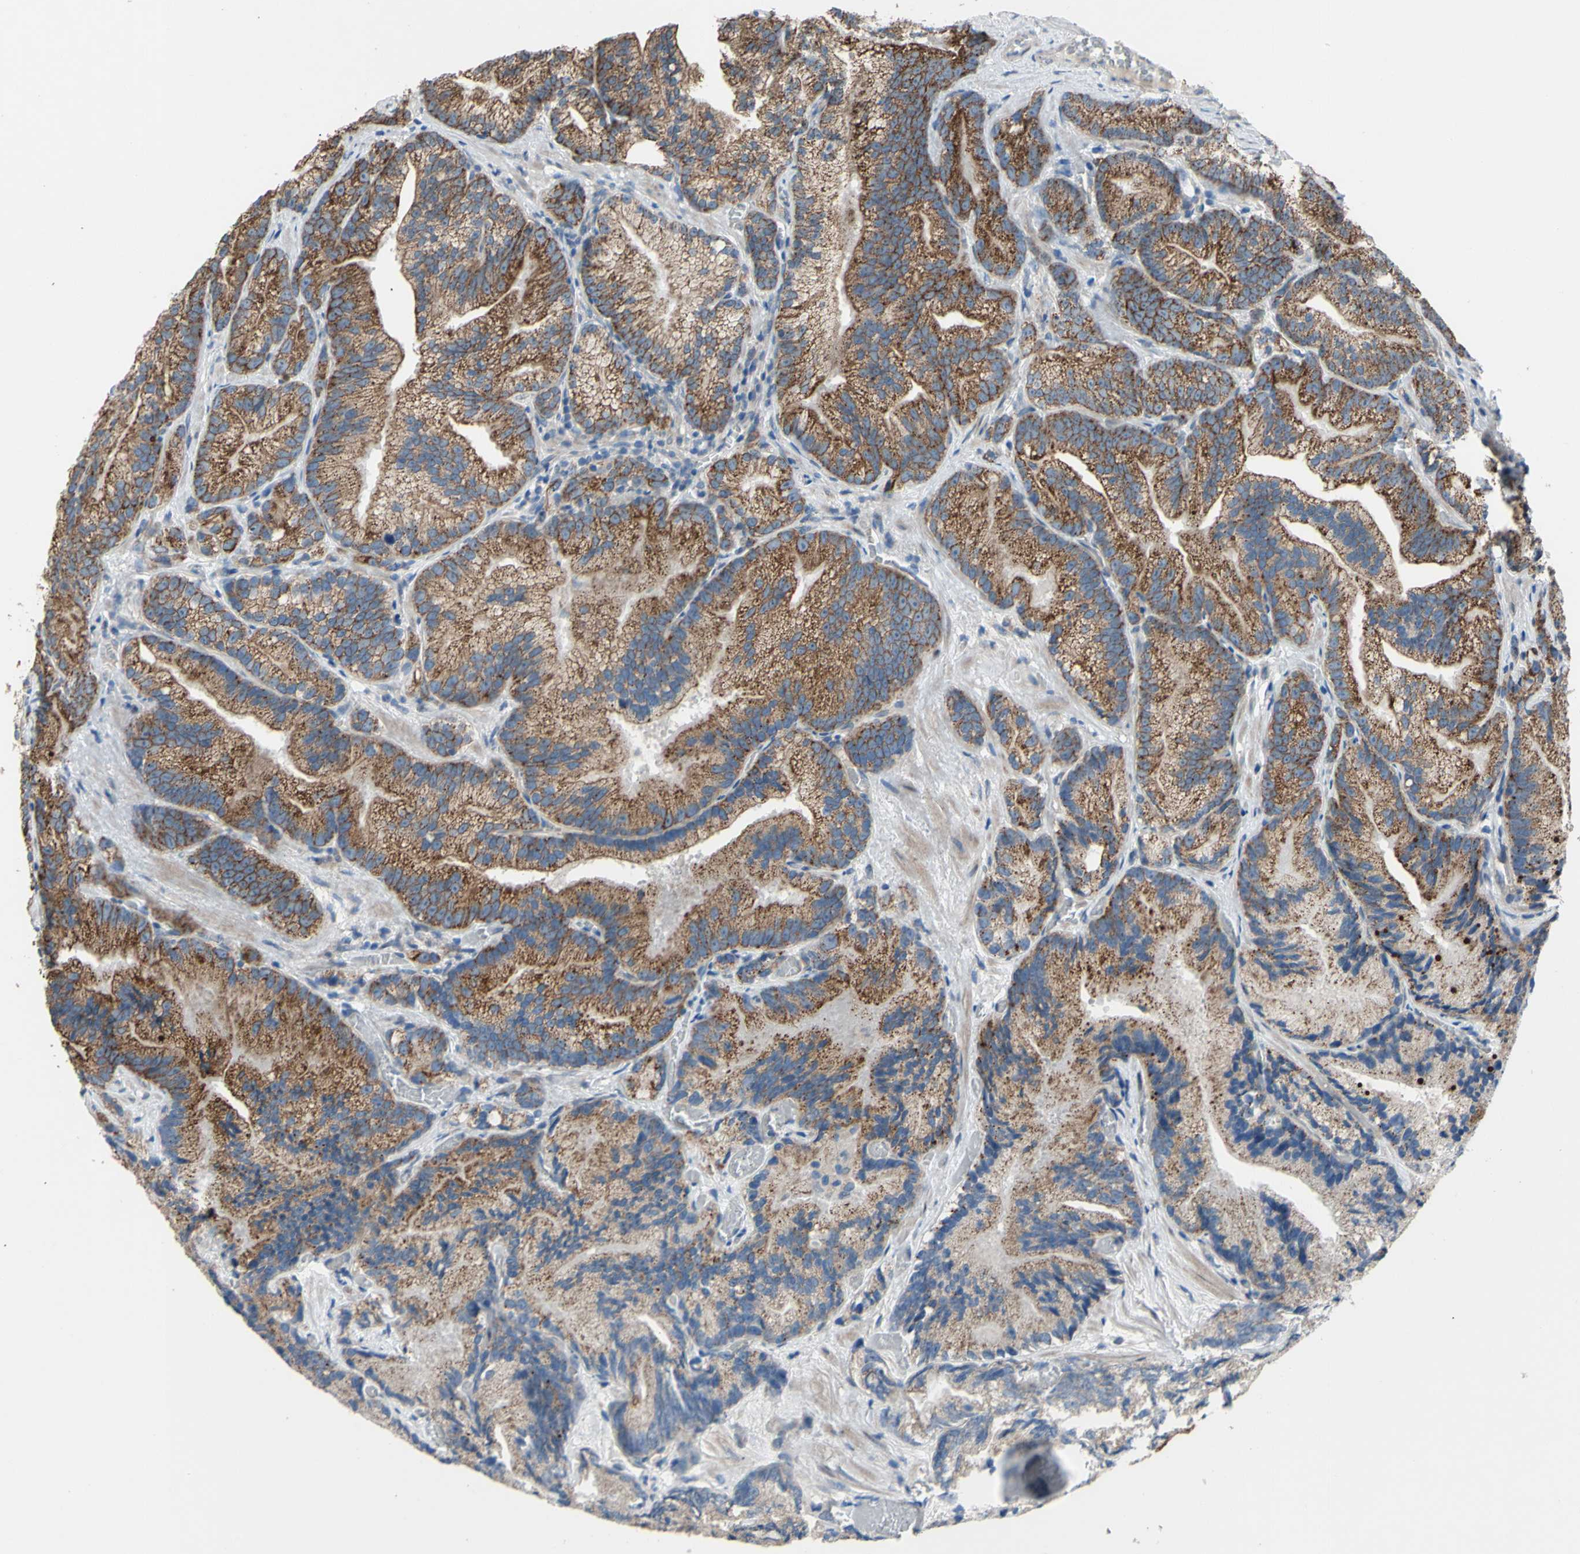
{"staining": {"intensity": "strong", "quantity": ">75%", "location": "cytoplasmic/membranous"}, "tissue": "prostate cancer", "cell_type": "Tumor cells", "image_type": "cancer", "snomed": [{"axis": "morphology", "description": "Adenocarcinoma, Low grade"}, {"axis": "topography", "description": "Prostate"}], "caption": "A micrograph of human prostate cancer stained for a protein displays strong cytoplasmic/membranous brown staining in tumor cells. The staining was performed using DAB (3,3'-diaminobenzidine) to visualize the protein expression in brown, while the nuclei were stained in blue with hematoxylin (Magnification: 20x).", "gene": "GRAMD2B", "patient": {"sex": "male", "age": 89}}